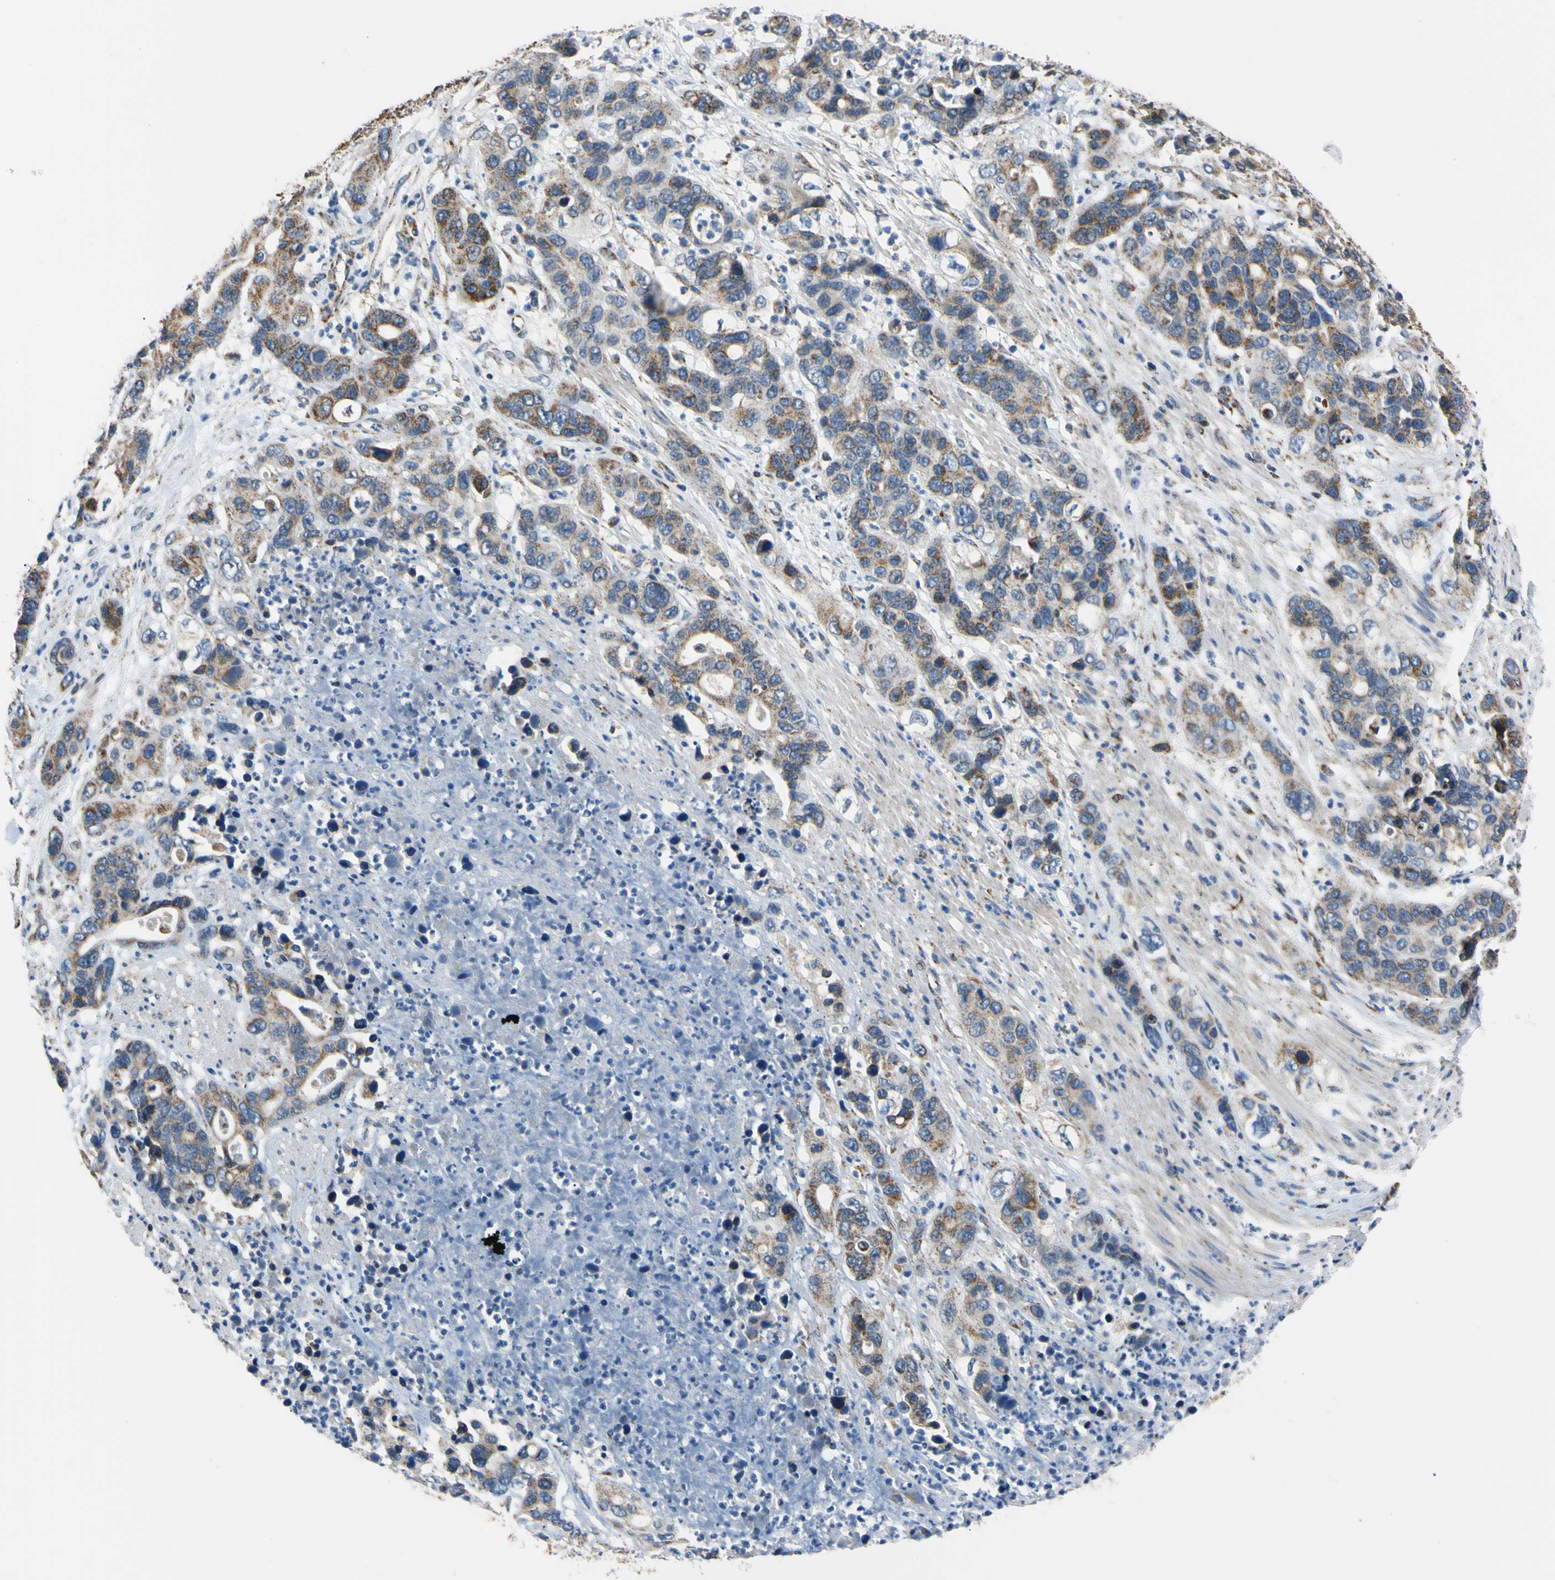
{"staining": {"intensity": "moderate", "quantity": ">75%", "location": "cytoplasmic/membranous"}, "tissue": "pancreatic cancer", "cell_type": "Tumor cells", "image_type": "cancer", "snomed": [{"axis": "morphology", "description": "Adenocarcinoma, NOS"}, {"axis": "topography", "description": "Pancreas"}], "caption": "There is medium levels of moderate cytoplasmic/membranous expression in tumor cells of pancreatic adenocarcinoma, as demonstrated by immunohistochemical staining (brown color).", "gene": "CLPP", "patient": {"sex": "female", "age": 71}}